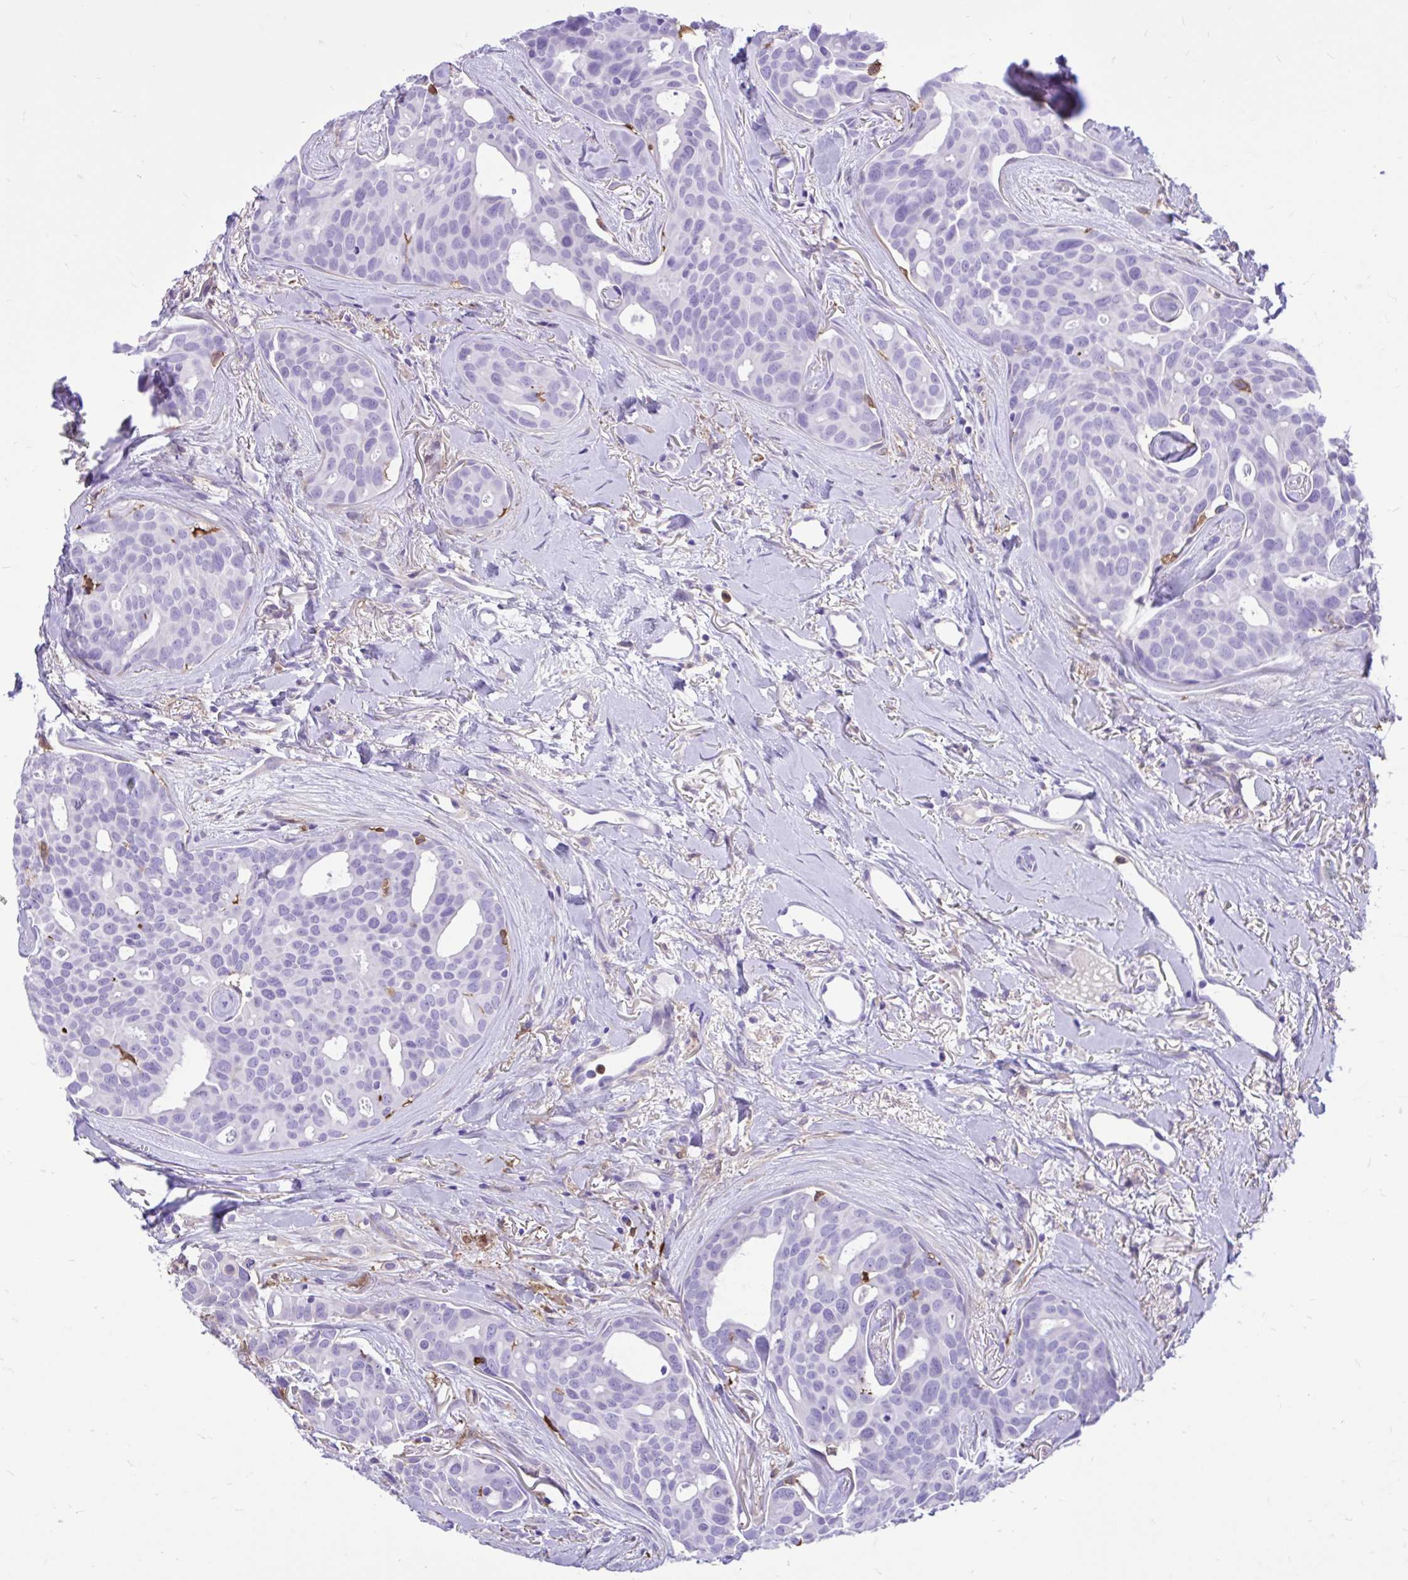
{"staining": {"intensity": "negative", "quantity": "none", "location": "none"}, "tissue": "breast cancer", "cell_type": "Tumor cells", "image_type": "cancer", "snomed": [{"axis": "morphology", "description": "Duct carcinoma"}, {"axis": "topography", "description": "Breast"}], "caption": "There is no significant positivity in tumor cells of breast infiltrating ductal carcinoma.", "gene": "TLR7", "patient": {"sex": "female", "age": 54}}